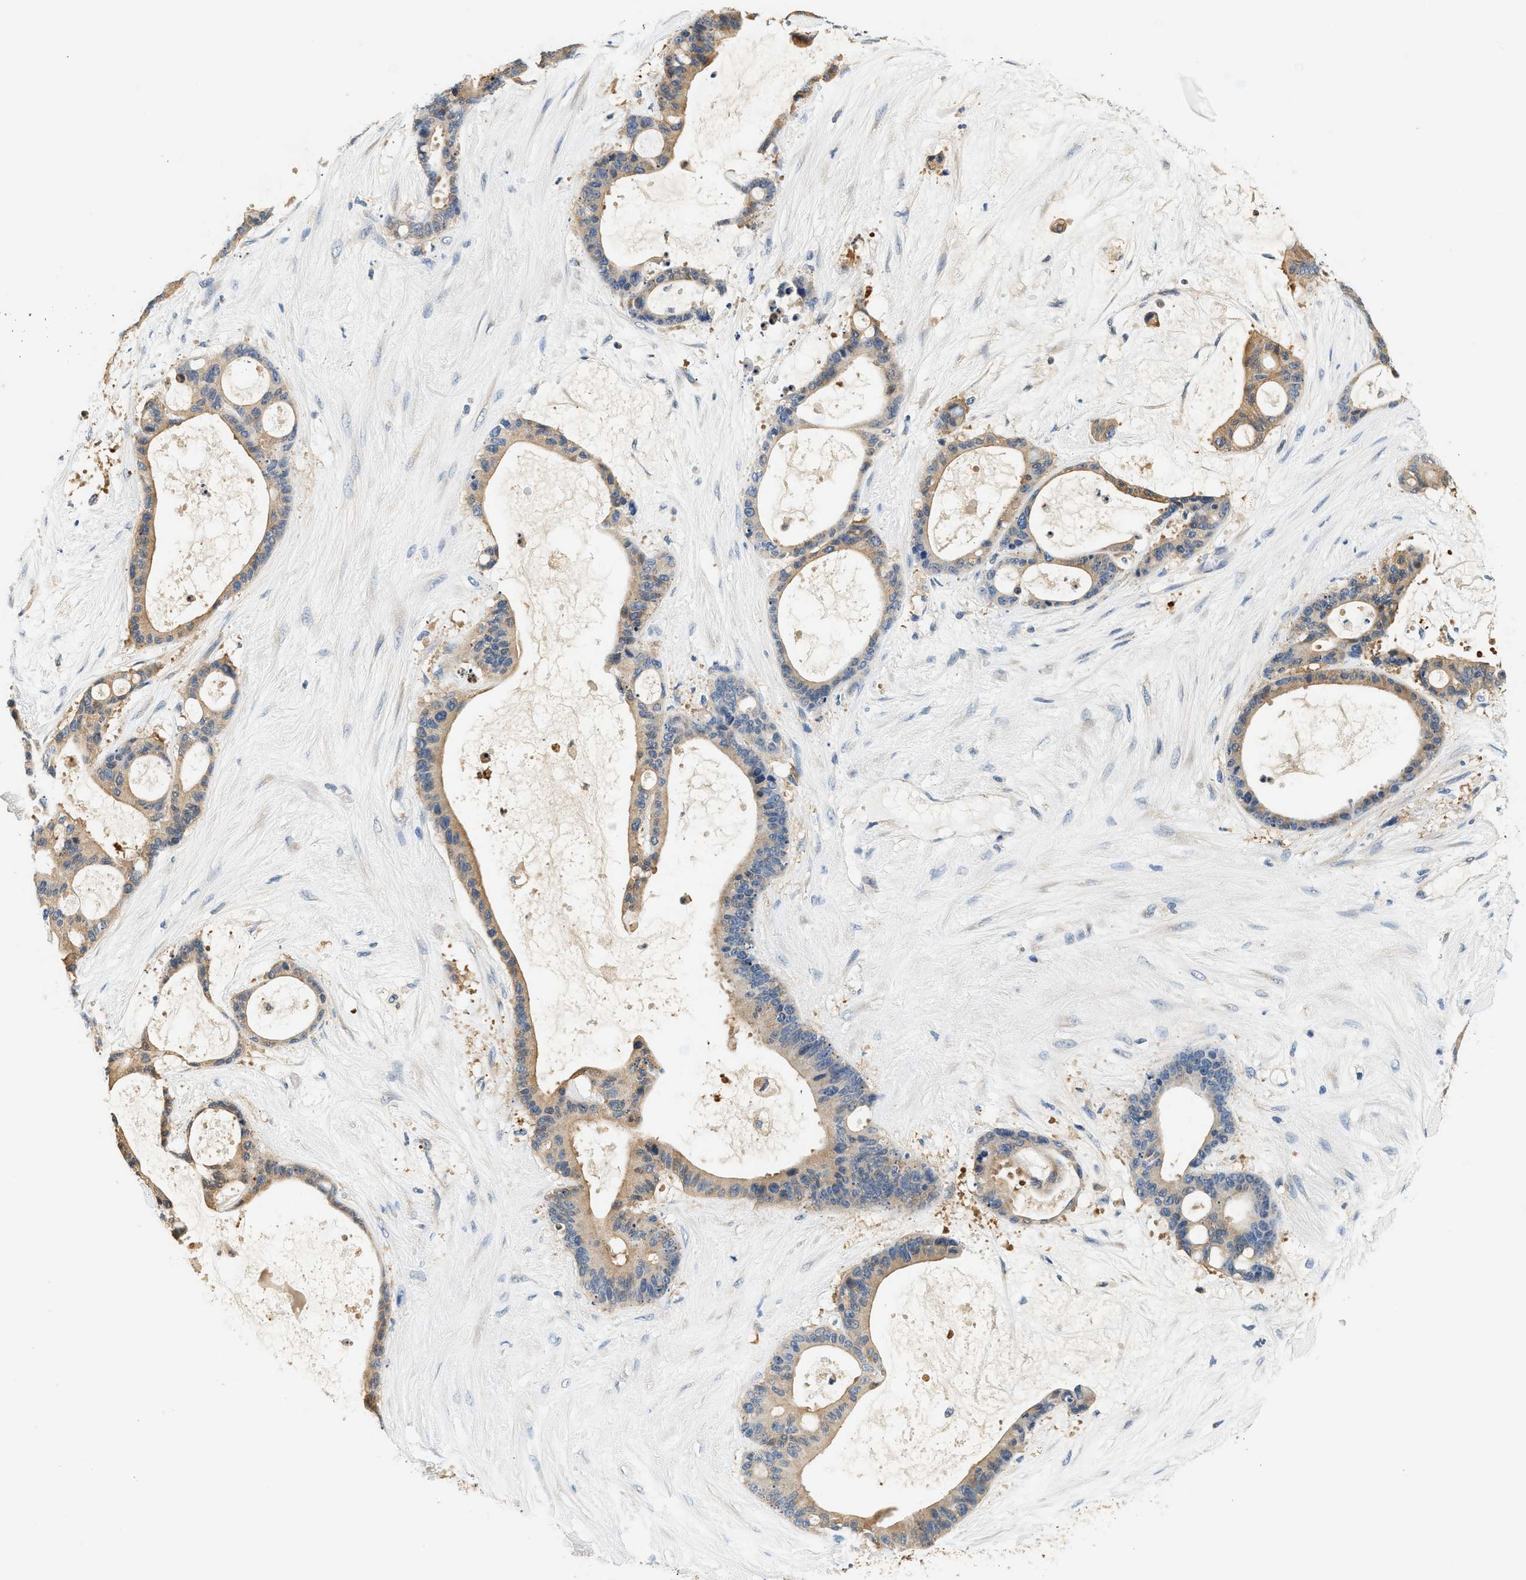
{"staining": {"intensity": "moderate", "quantity": ">75%", "location": "cytoplasmic/membranous"}, "tissue": "liver cancer", "cell_type": "Tumor cells", "image_type": "cancer", "snomed": [{"axis": "morphology", "description": "Cholangiocarcinoma"}, {"axis": "topography", "description": "Liver"}], "caption": "Liver cancer stained with a protein marker shows moderate staining in tumor cells.", "gene": "SLC35E1", "patient": {"sex": "female", "age": 73}}